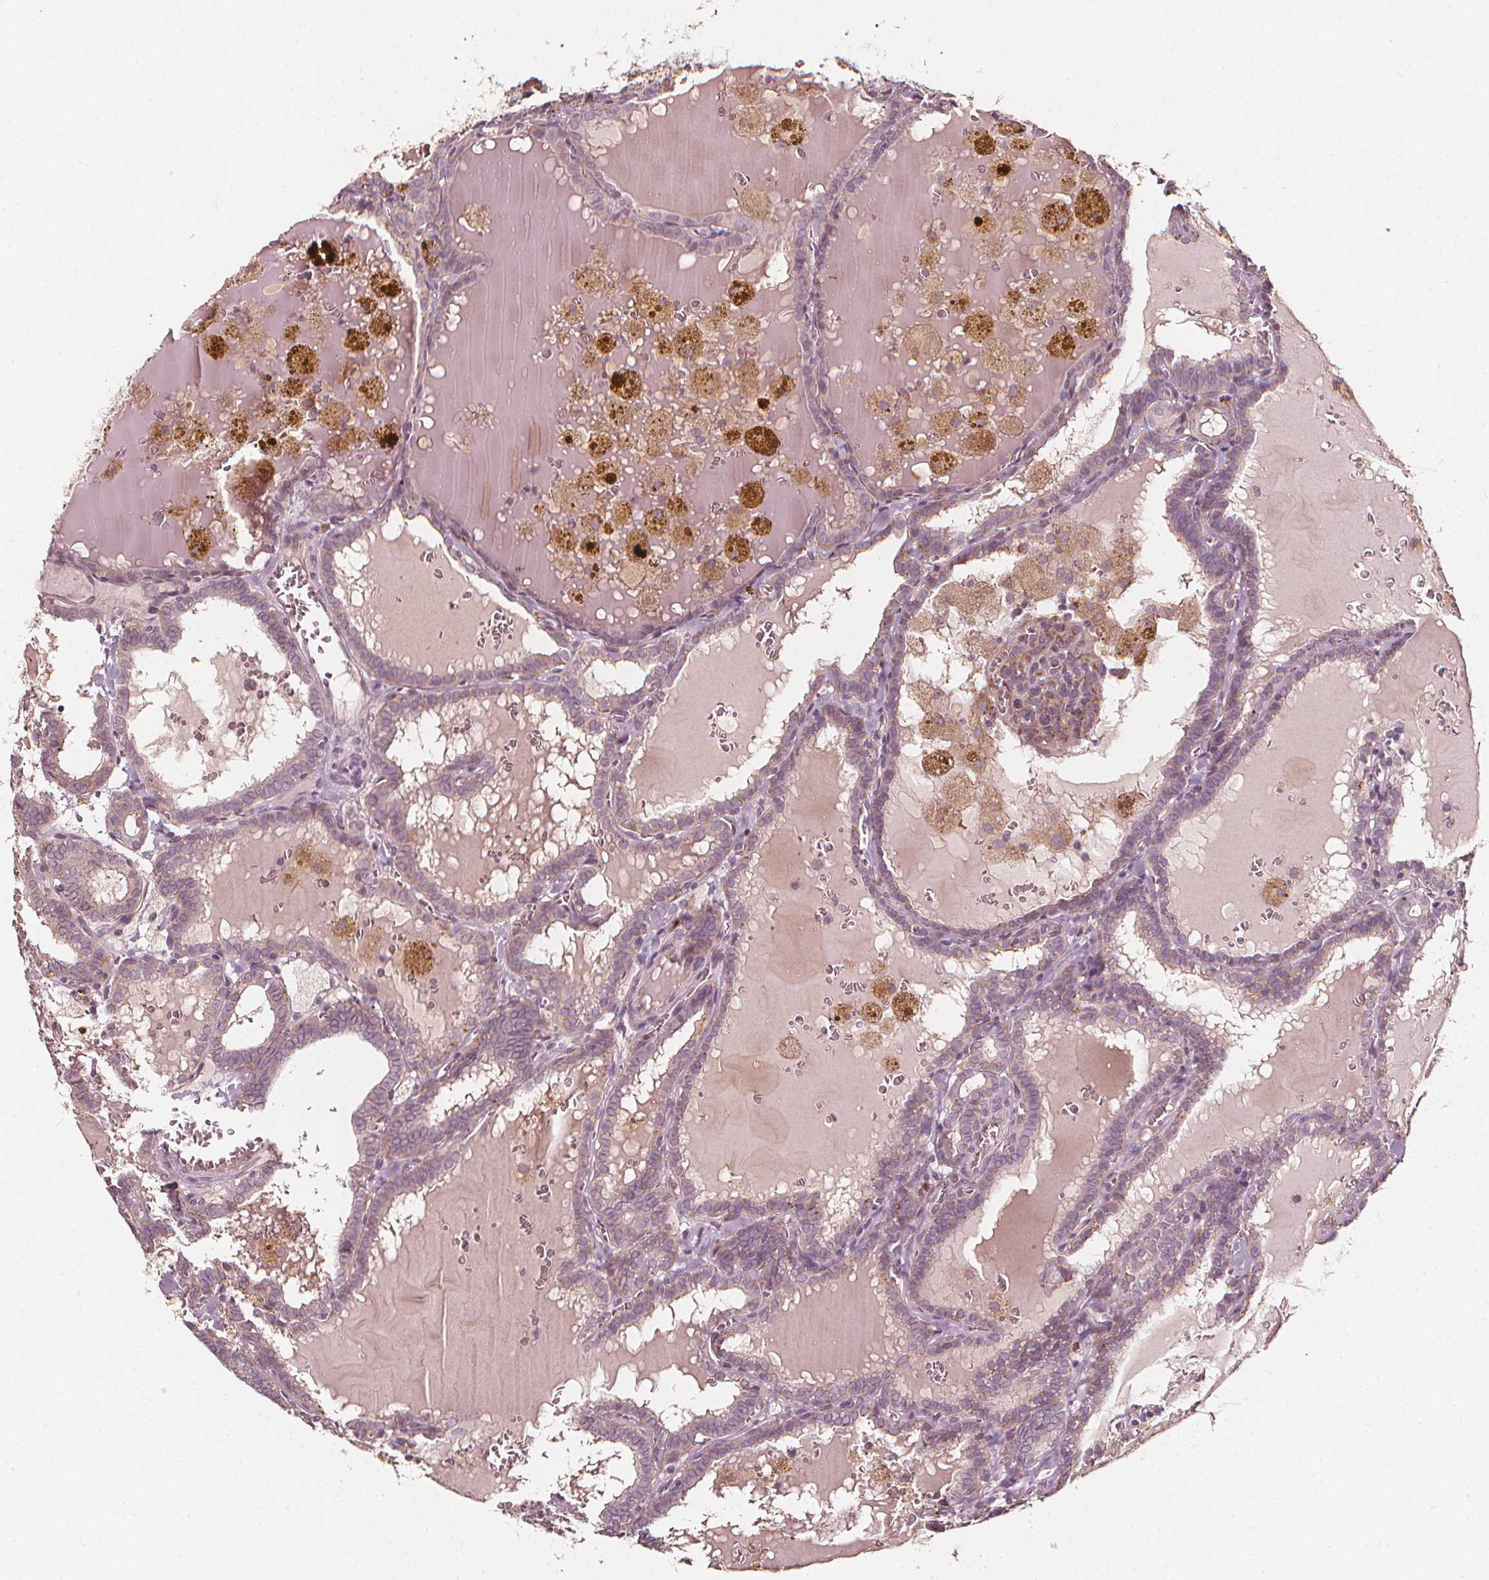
{"staining": {"intensity": "weak", "quantity": "<25%", "location": "cytoplasmic/membranous"}, "tissue": "thyroid cancer", "cell_type": "Tumor cells", "image_type": "cancer", "snomed": [{"axis": "morphology", "description": "Papillary adenocarcinoma, NOS"}, {"axis": "topography", "description": "Thyroid gland"}], "caption": "Photomicrograph shows no significant protein staining in tumor cells of papillary adenocarcinoma (thyroid). (DAB immunohistochemistry (IHC), high magnification).", "gene": "NPC1L1", "patient": {"sex": "female", "age": 39}}